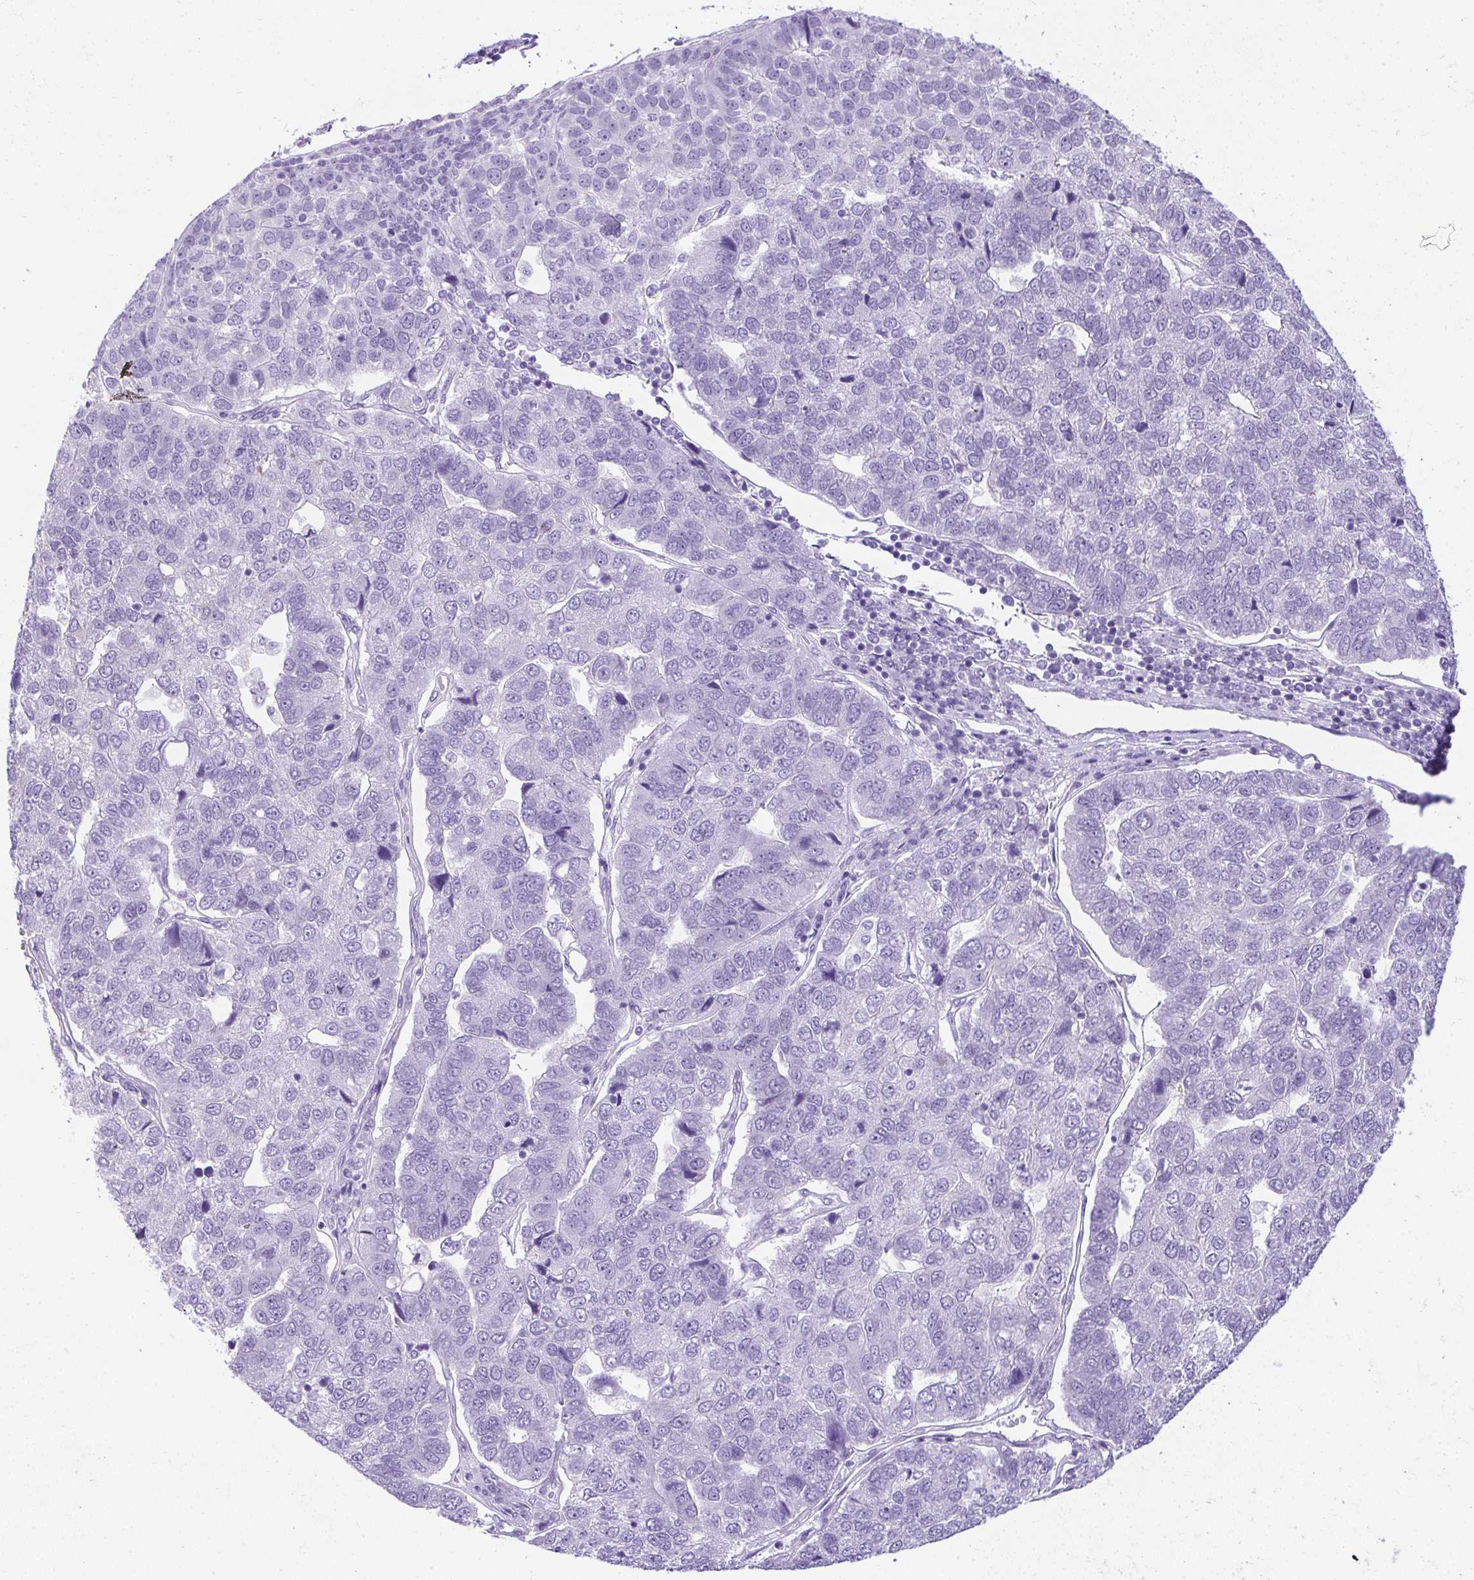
{"staining": {"intensity": "negative", "quantity": "none", "location": "none"}, "tissue": "pancreatic cancer", "cell_type": "Tumor cells", "image_type": "cancer", "snomed": [{"axis": "morphology", "description": "Adenocarcinoma, NOS"}, {"axis": "topography", "description": "Pancreas"}], "caption": "IHC of pancreatic adenocarcinoma shows no staining in tumor cells.", "gene": "RNF183", "patient": {"sex": "female", "age": 61}}